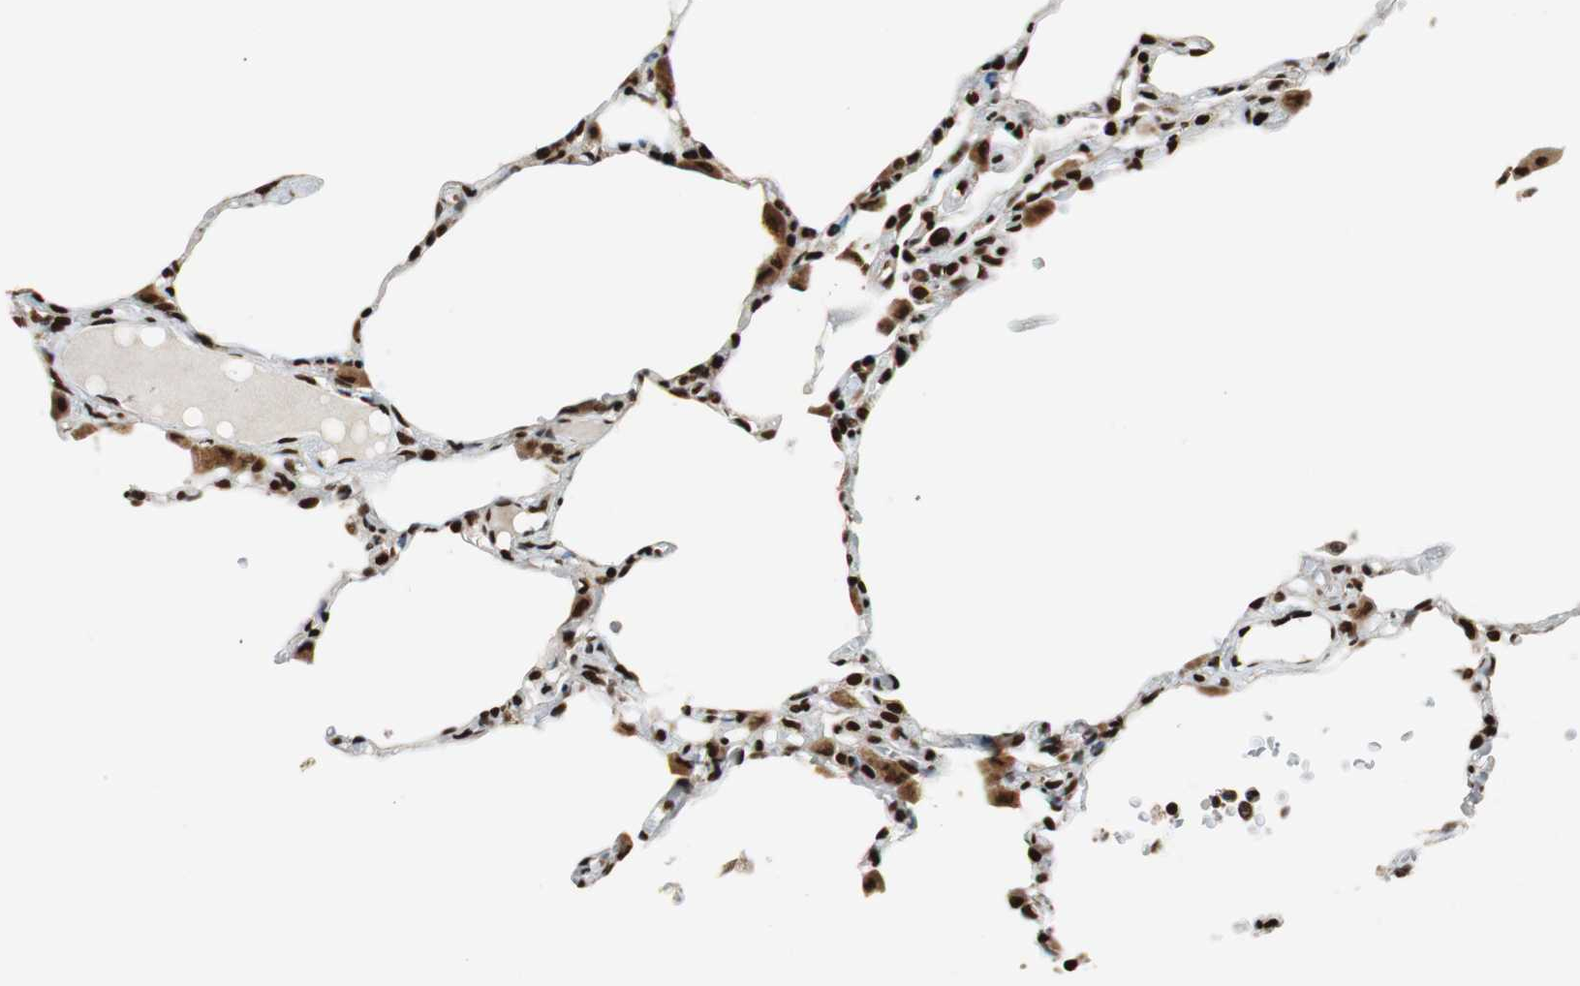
{"staining": {"intensity": "strong", "quantity": ">75%", "location": "nuclear"}, "tissue": "lung", "cell_type": "Alveolar cells", "image_type": "normal", "snomed": [{"axis": "morphology", "description": "Normal tissue, NOS"}, {"axis": "topography", "description": "Lung"}], "caption": "Lung stained with a protein marker demonstrates strong staining in alveolar cells.", "gene": "HDAC1", "patient": {"sex": "female", "age": 49}}